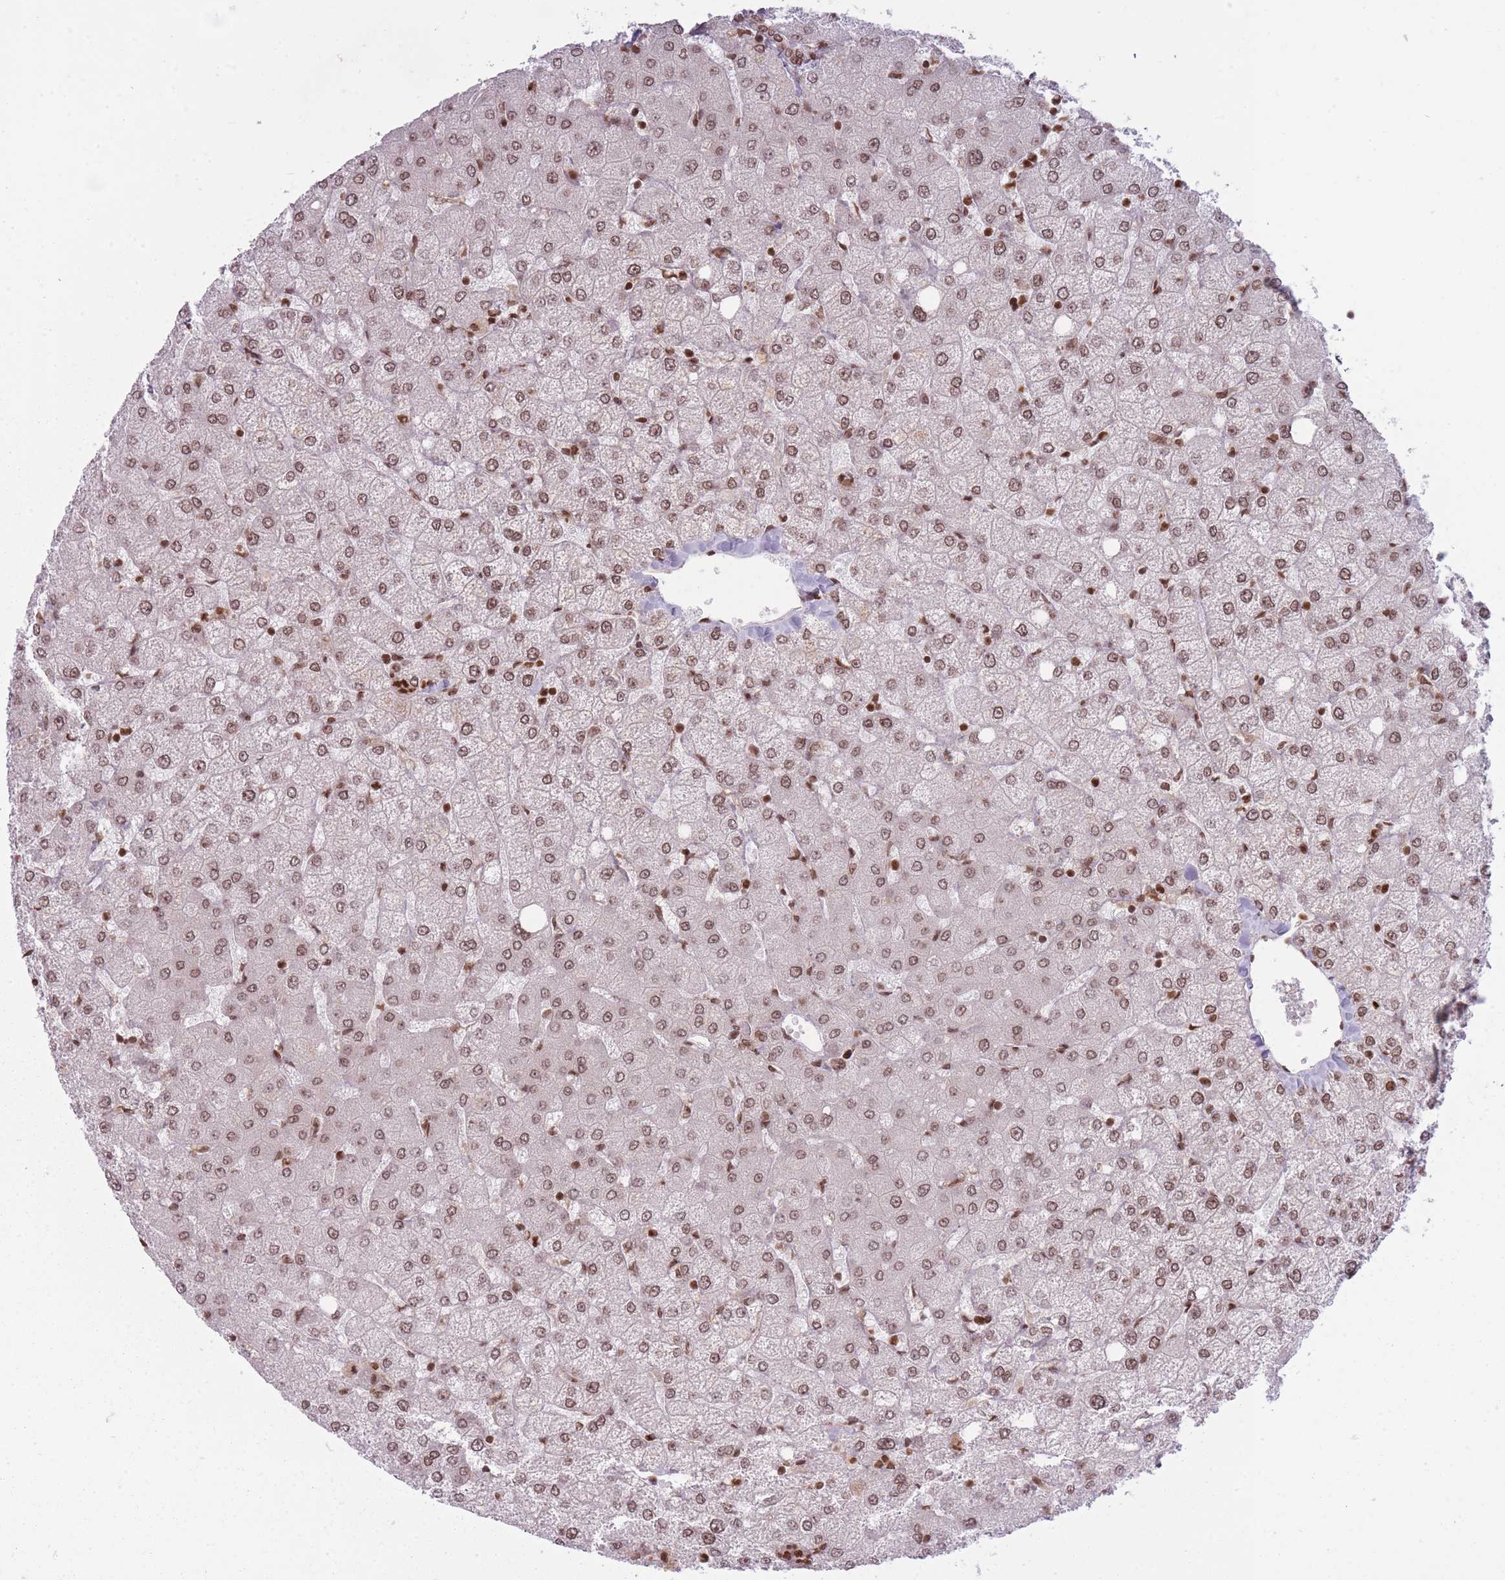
{"staining": {"intensity": "moderate", "quantity": ">75%", "location": "nuclear"}, "tissue": "liver", "cell_type": "Cholangiocytes", "image_type": "normal", "snomed": [{"axis": "morphology", "description": "Normal tissue, NOS"}, {"axis": "topography", "description": "Liver"}], "caption": "A photomicrograph of liver stained for a protein displays moderate nuclear brown staining in cholangiocytes. The staining was performed using DAB to visualize the protein expression in brown, while the nuclei were stained in blue with hematoxylin (Magnification: 20x).", "gene": "TMC6", "patient": {"sex": "female", "age": 54}}